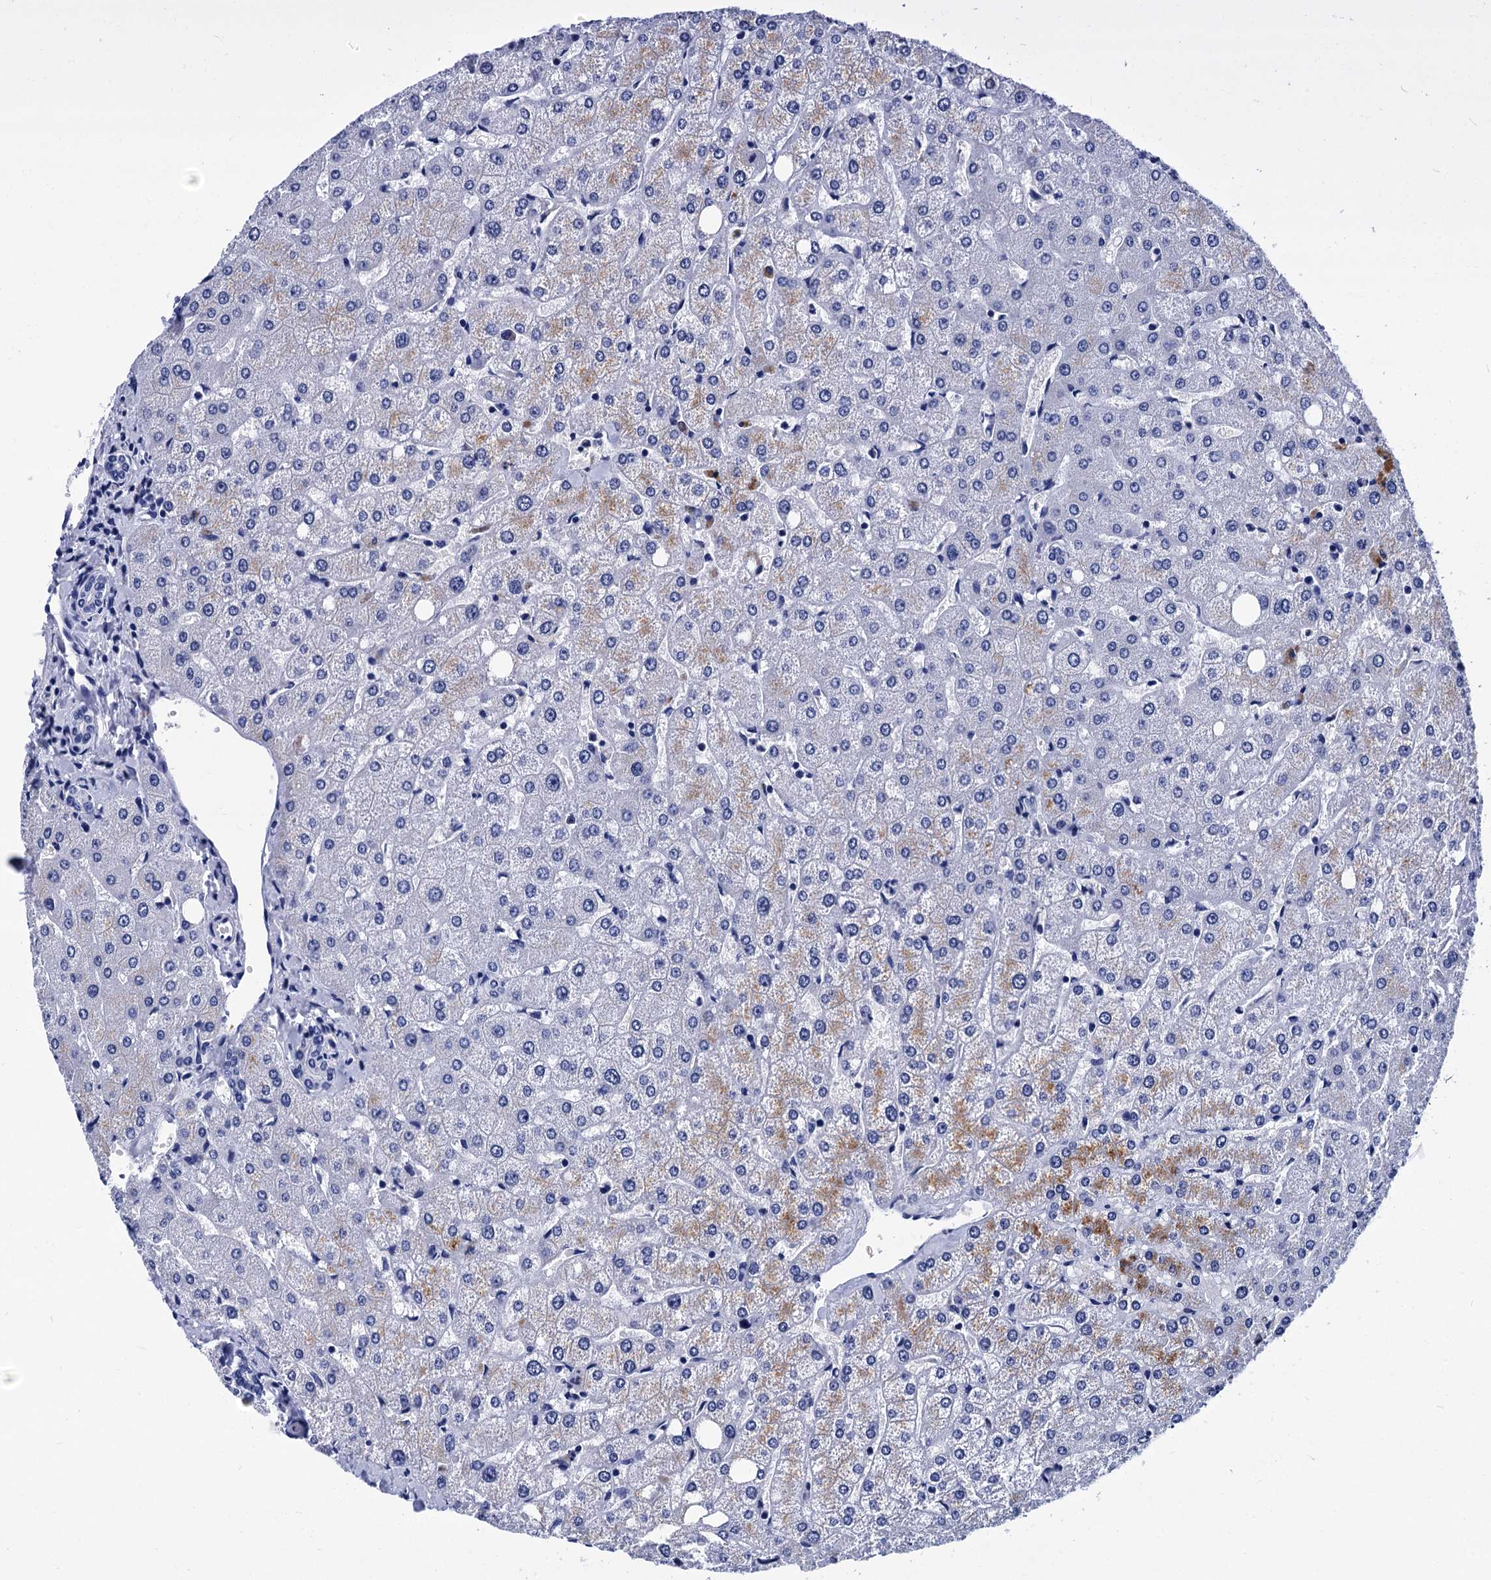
{"staining": {"intensity": "negative", "quantity": "none", "location": "none"}, "tissue": "liver", "cell_type": "Cholangiocytes", "image_type": "normal", "snomed": [{"axis": "morphology", "description": "Normal tissue, NOS"}, {"axis": "topography", "description": "Liver"}], "caption": "Protein analysis of unremarkable liver reveals no significant expression in cholangiocytes.", "gene": "MYBPC3", "patient": {"sex": "female", "age": 54}}